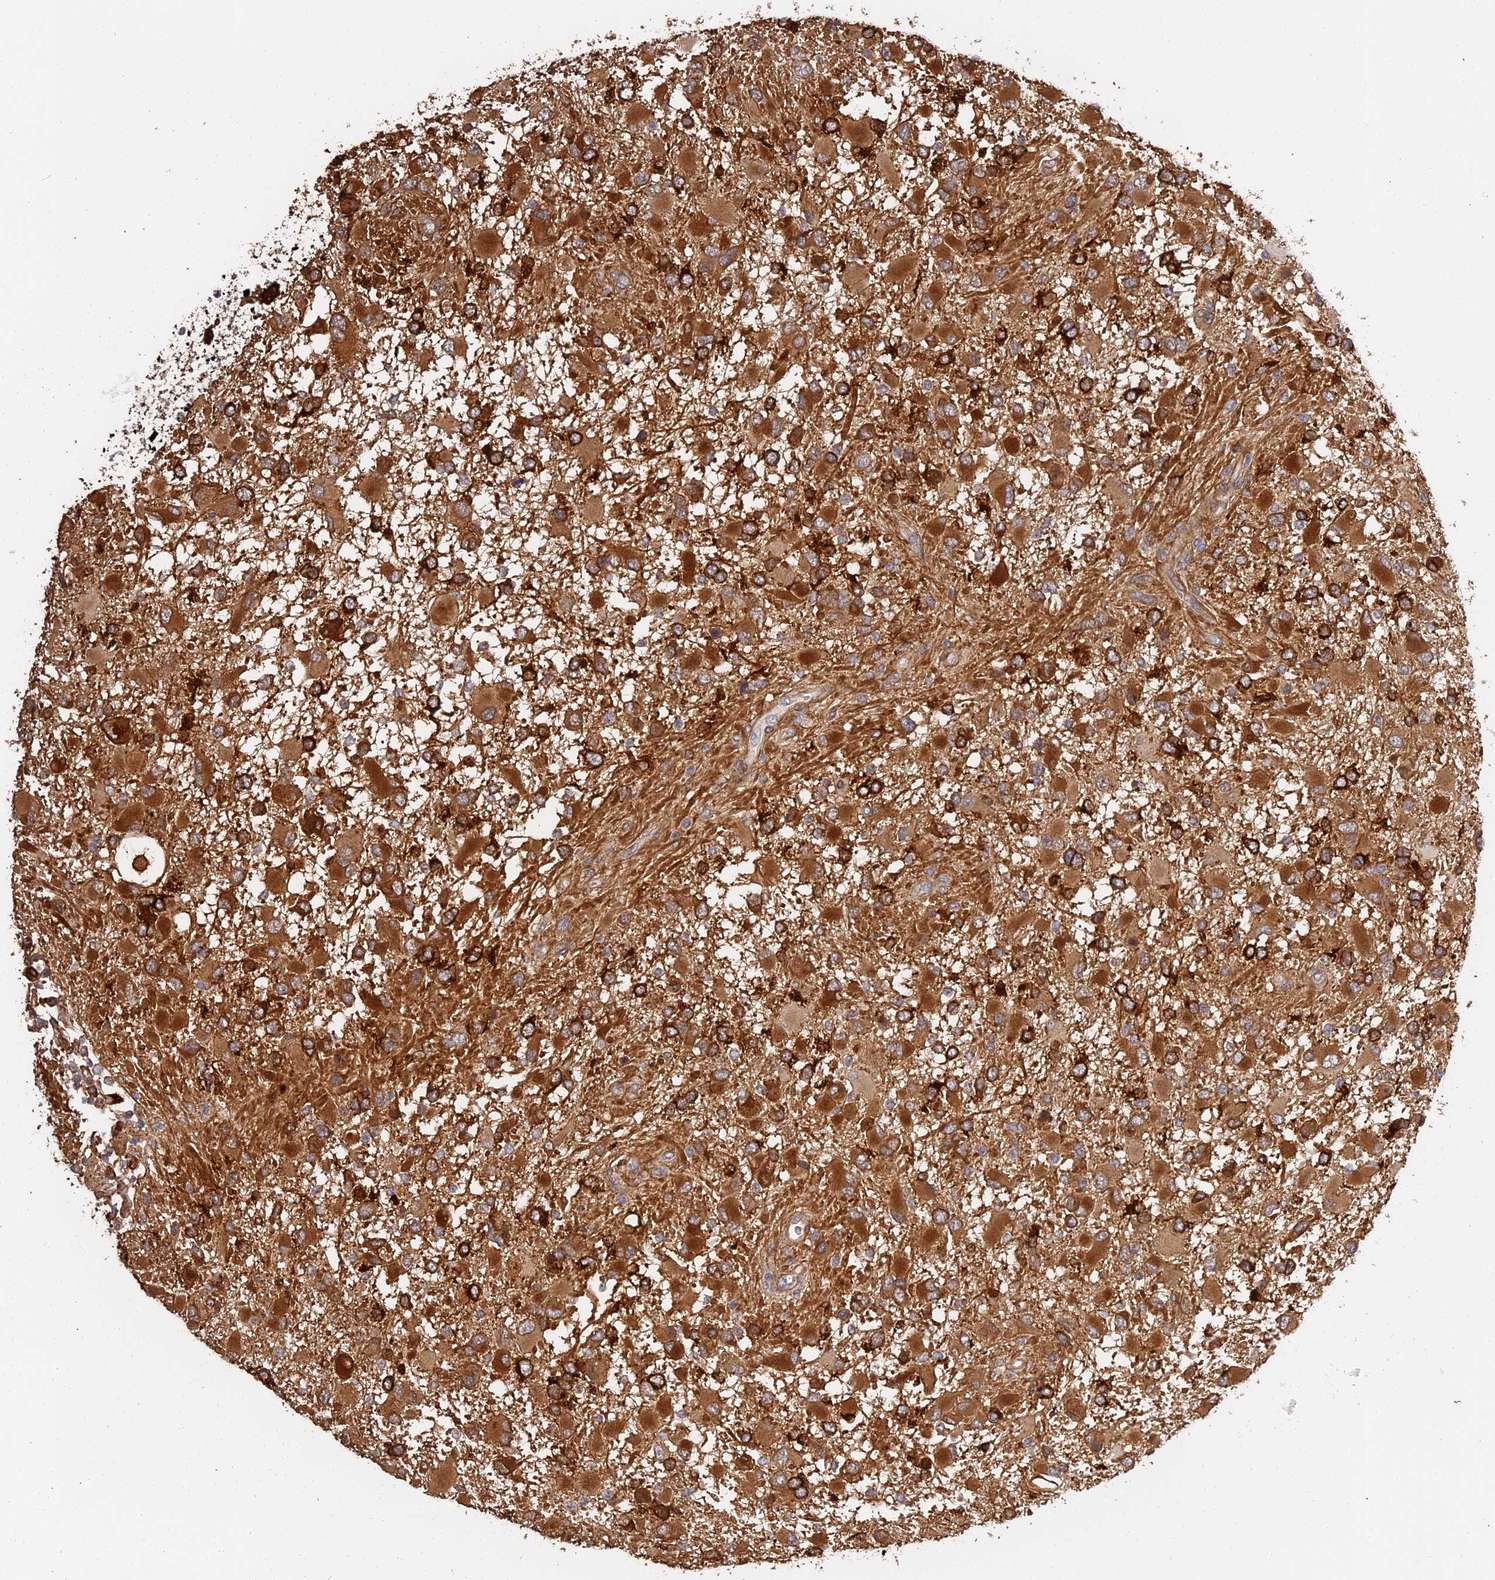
{"staining": {"intensity": "strong", "quantity": ">75%", "location": "cytoplasmic/membranous"}, "tissue": "glioma", "cell_type": "Tumor cells", "image_type": "cancer", "snomed": [{"axis": "morphology", "description": "Glioma, malignant, High grade"}, {"axis": "topography", "description": "Brain"}], "caption": "A photomicrograph of glioma stained for a protein demonstrates strong cytoplasmic/membranous brown staining in tumor cells.", "gene": "PZP", "patient": {"sex": "male", "age": 53}}